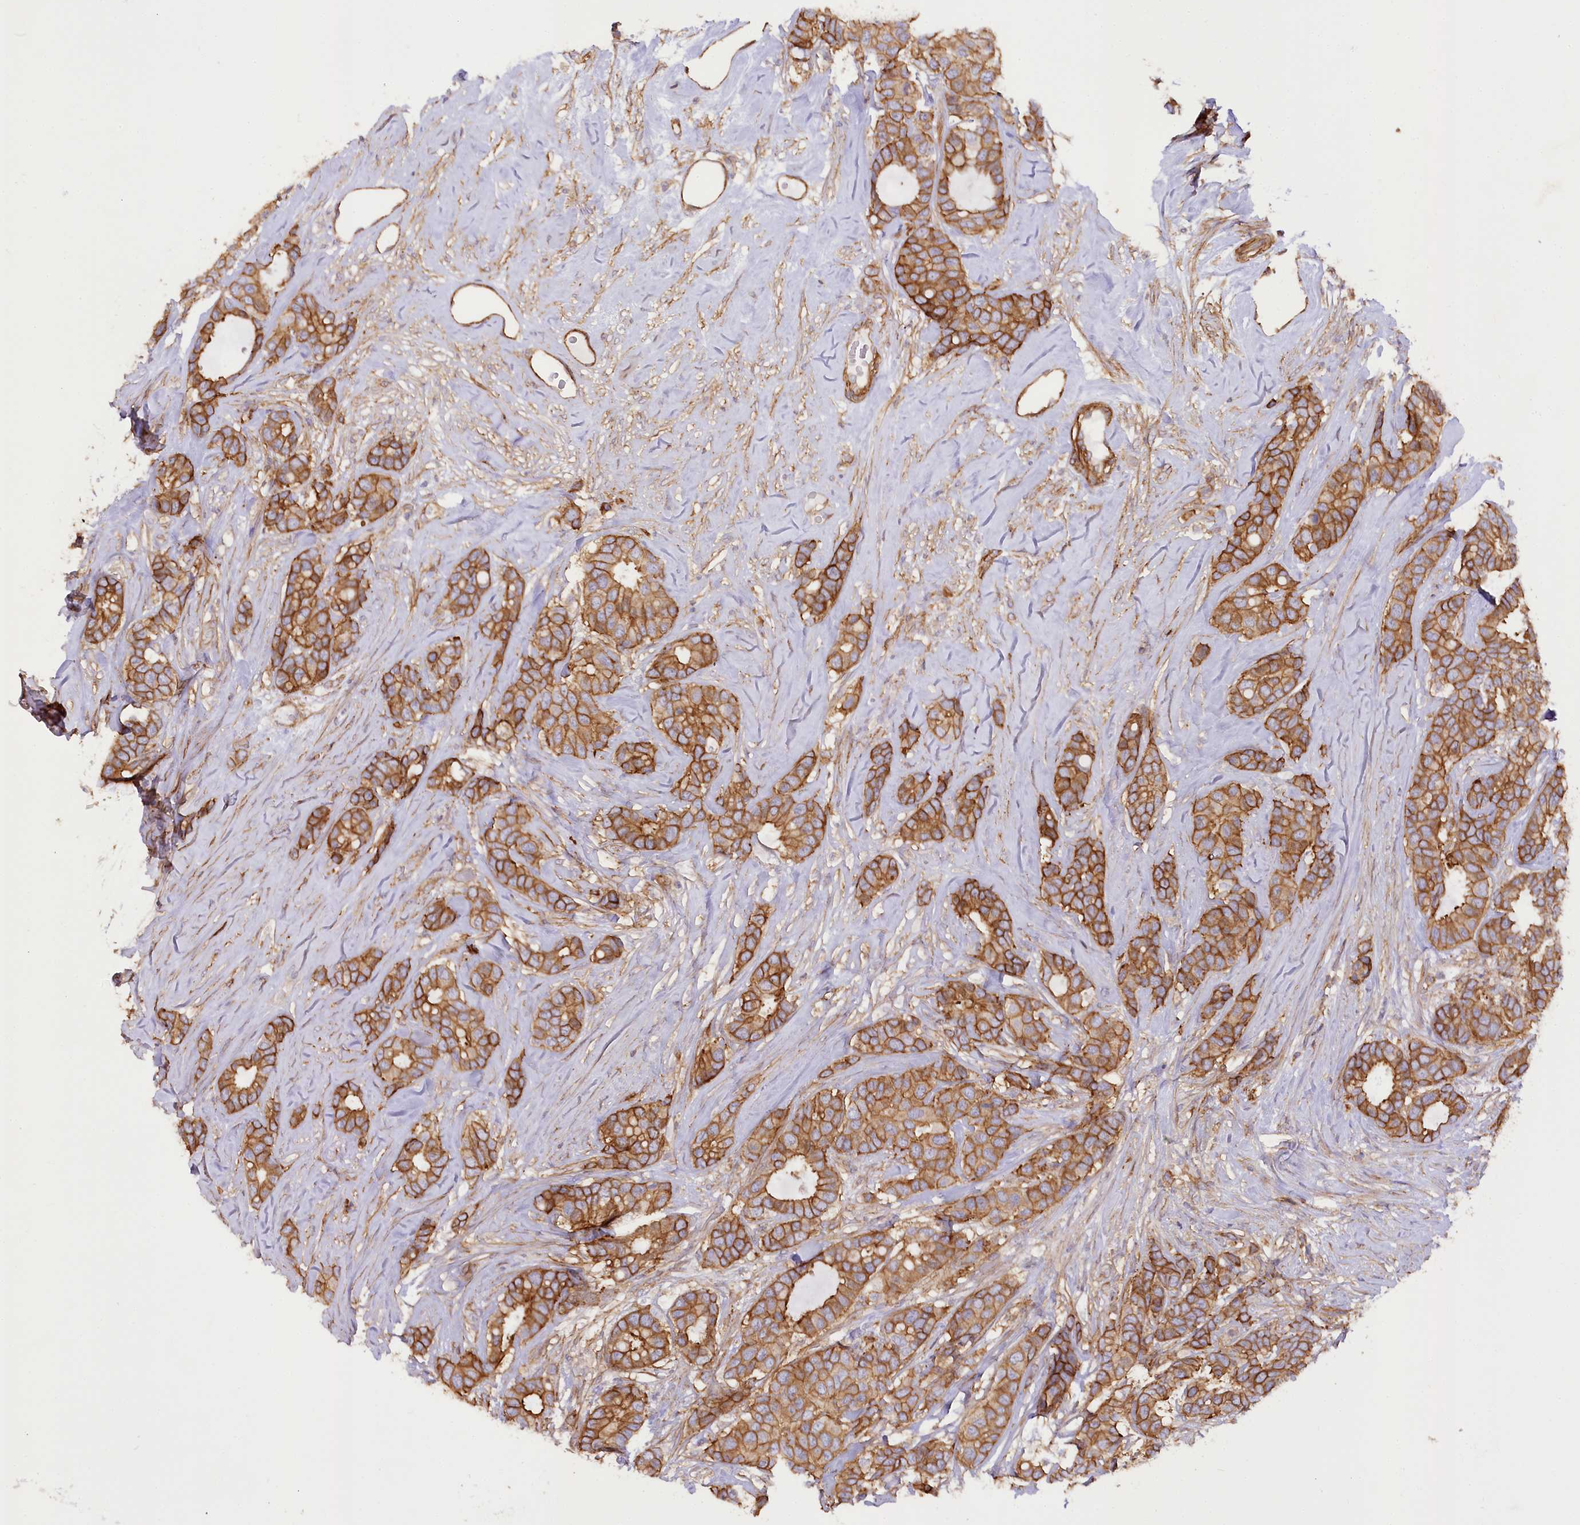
{"staining": {"intensity": "strong", "quantity": ">75%", "location": "cytoplasmic/membranous"}, "tissue": "breast cancer", "cell_type": "Tumor cells", "image_type": "cancer", "snomed": [{"axis": "morphology", "description": "Duct carcinoma"}, {"axis": "topography", "description": "Breast"}], "caption": "High-magnification brightfield microscopy of breast infiltrating ductal carcinoma stained with DAB (3,3'-diaminobenzidine) (brown) and counterstained with hematoxylin (blue). tumor cells exhibit strong cytoplasmic/membranous expression is seen in about>75% of cells.", "gene": "SYNPO2", "patient": {"sex": "female", "age": 87}}